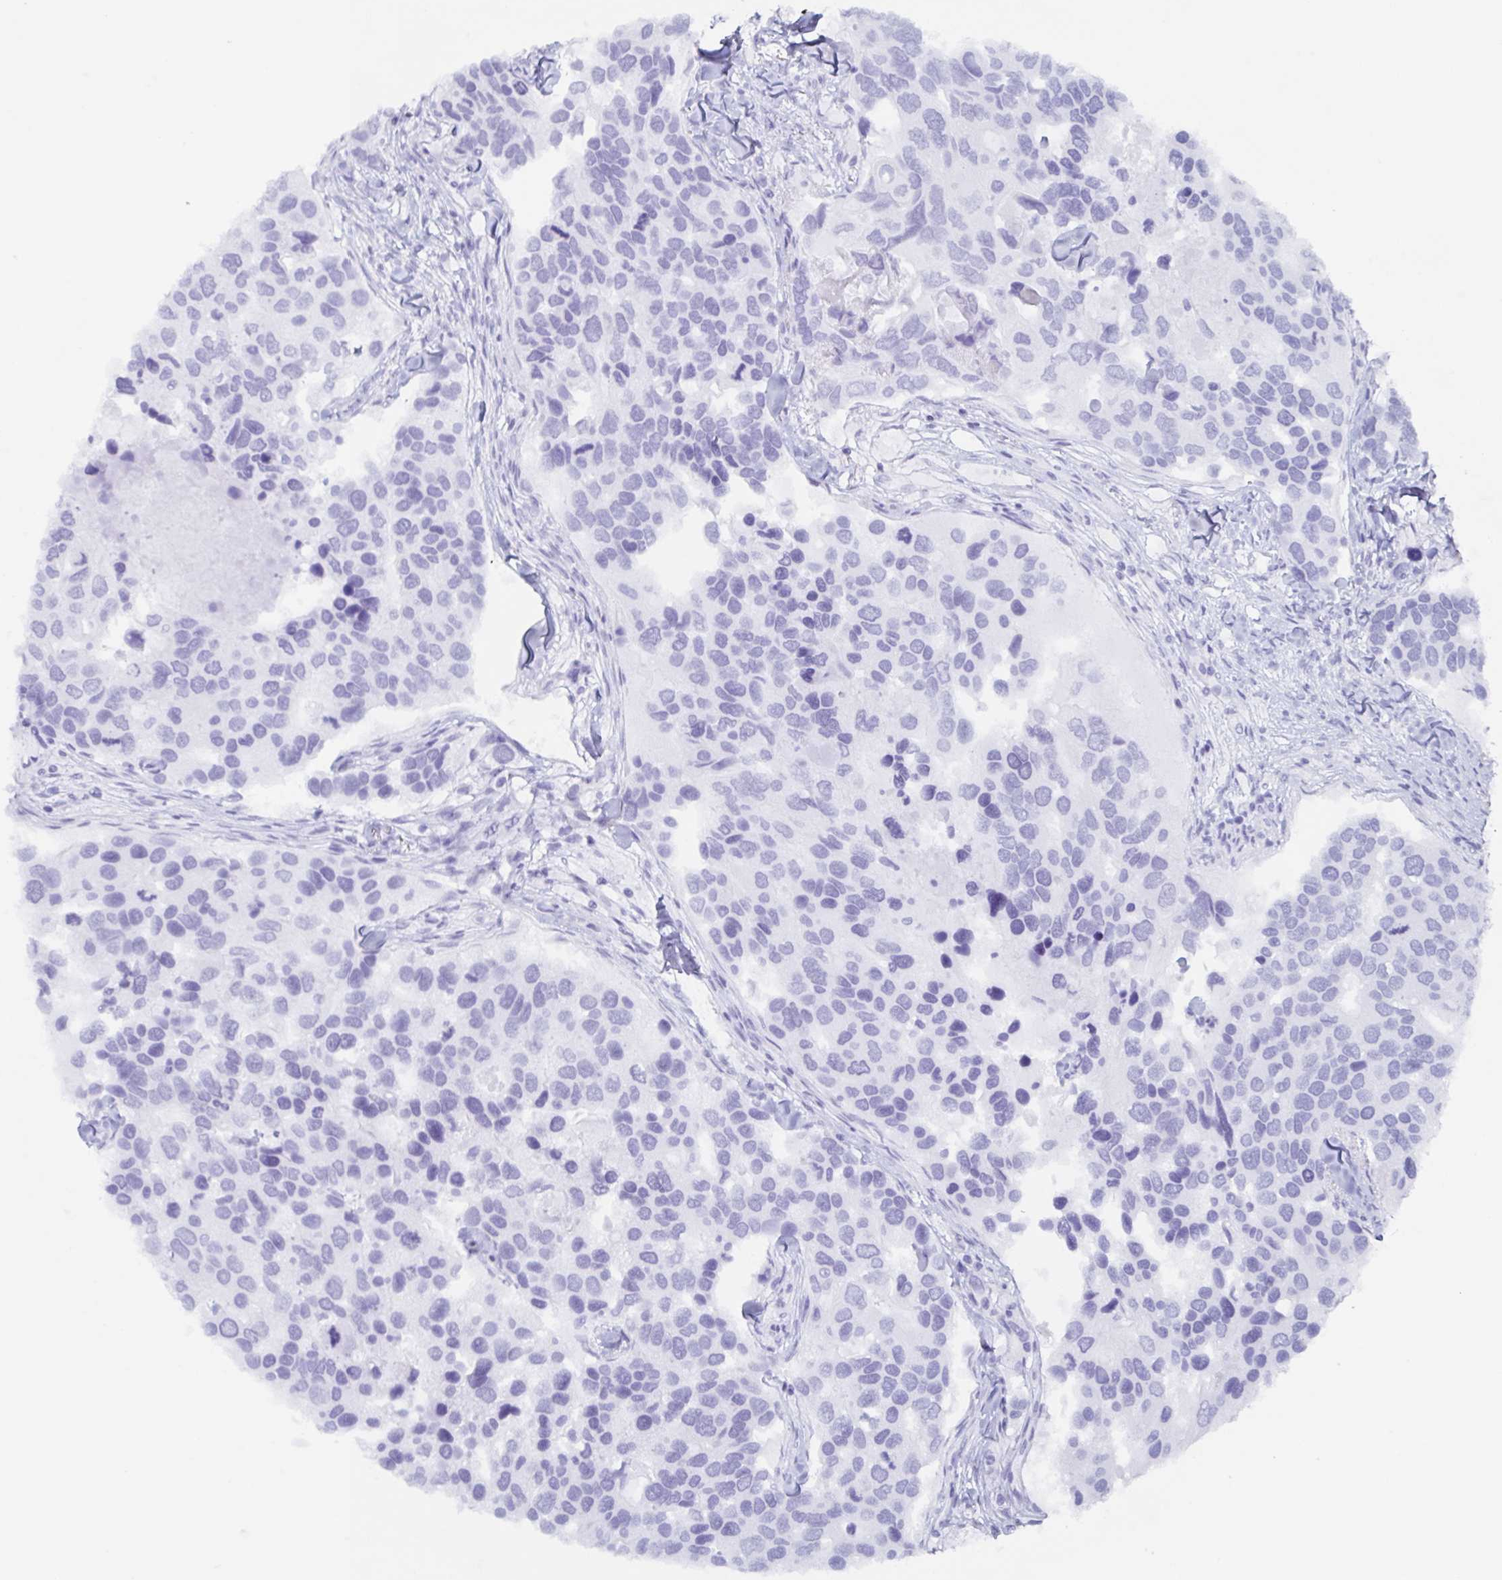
{"staining": {"intensity": "negative", "quantity": "none", "location": "none"}, "tissue": "breast cancer", "cell_type": "Tumor cells", "image_type": "cancer", "snomed": [{"axis": "morphology", "description": "Duct carcinoma"}, {"axis": "topography", "description": "Breast"}], "caption": "A high-resolution image shows immunohistochemistry (IHC) staining of breast cancer (invasive ductal carcinoma), which reveals no significant expression in tumor cells. (DAB immunohistochemistry, high magnification).", "gene": "POU2F3", "patient": {"sex": "female", "age": 83}}